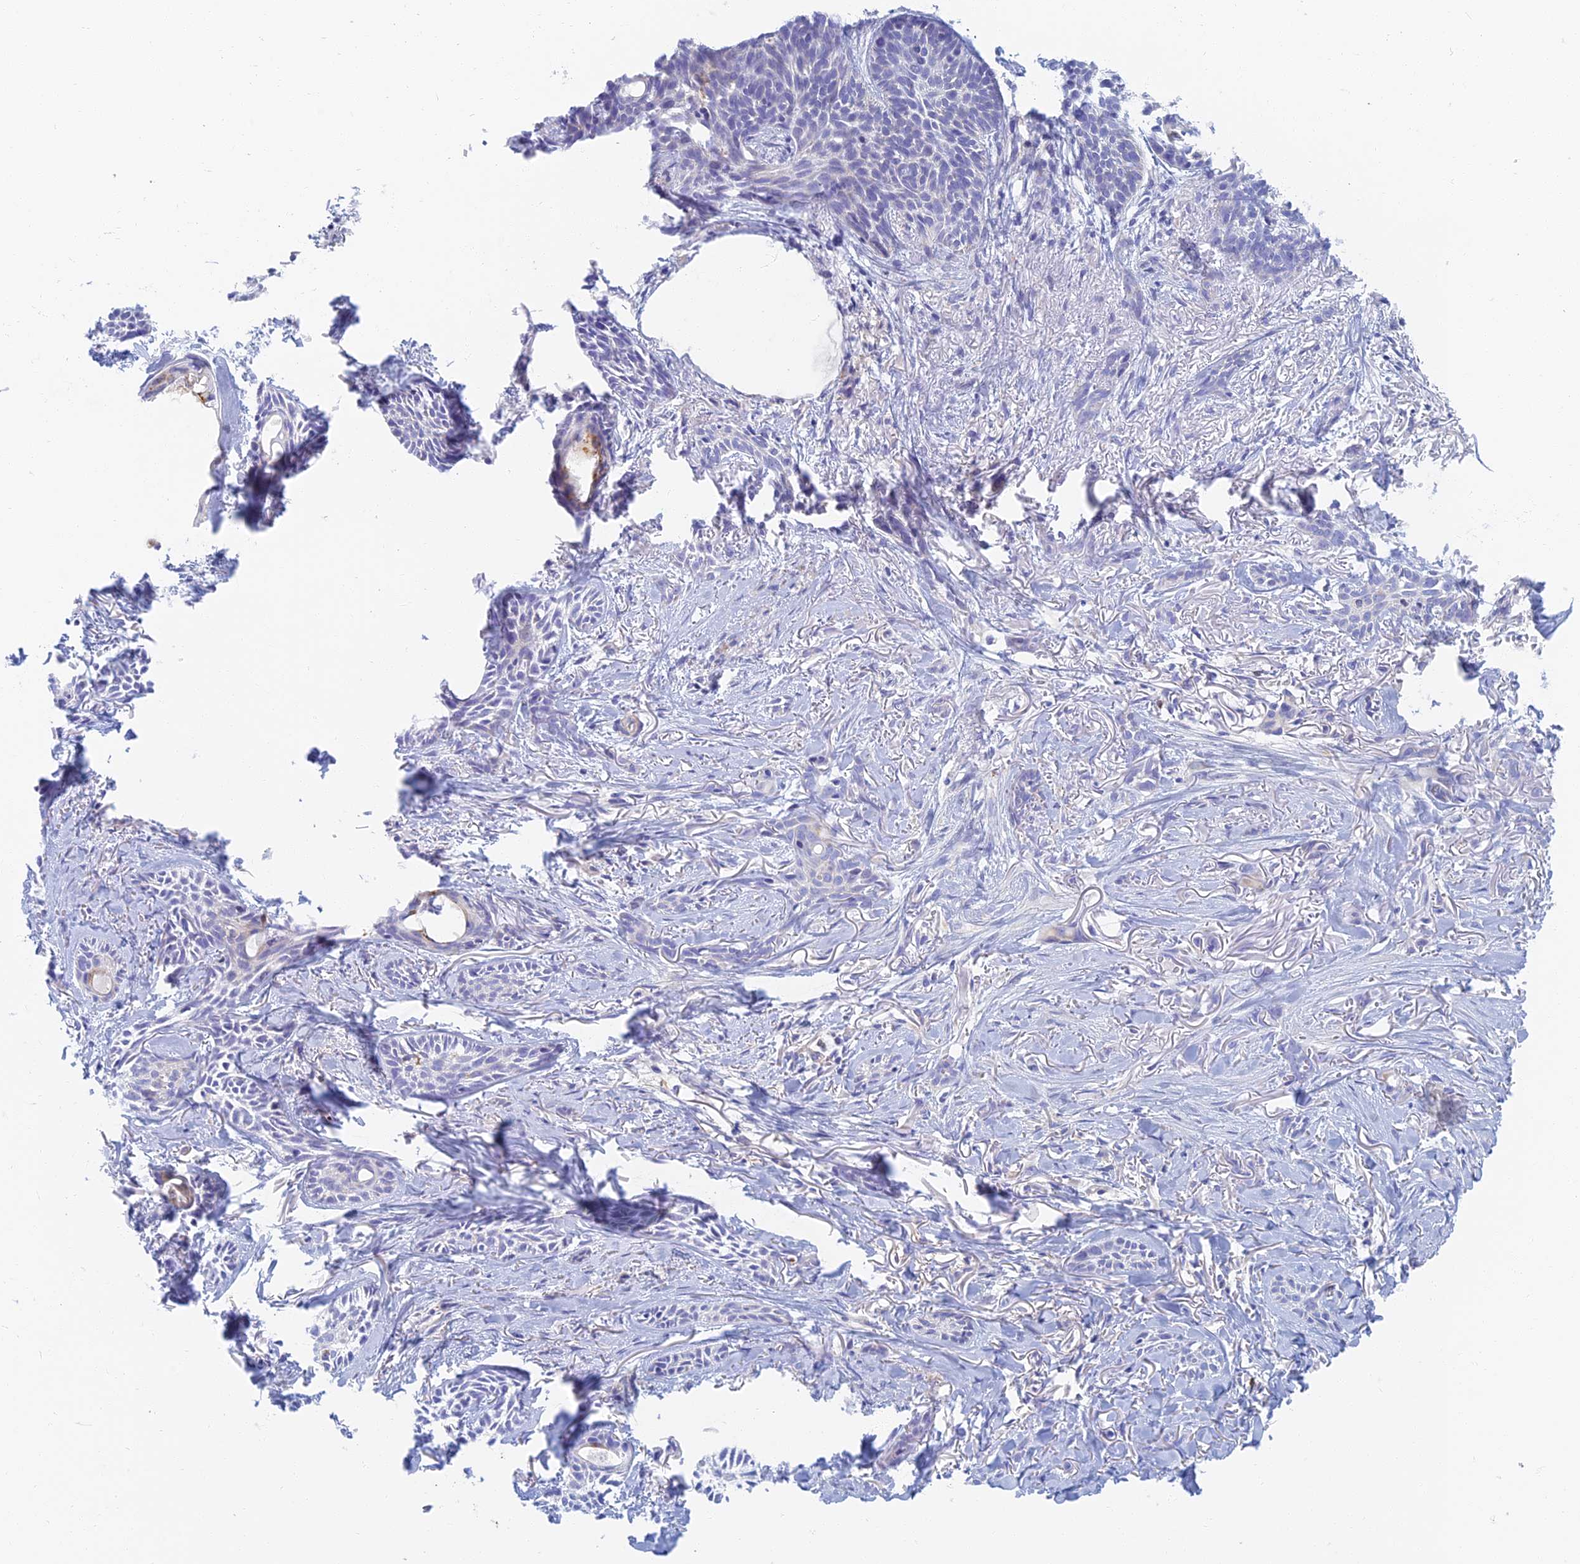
{"staining": {"intensity": "negative", "quantity": "none", "location": "none"}, "tissue": "skin cancer", "cell_type": "Tumor cells", "image_type": "cancer", "snomed": [{"axis": "morphology", "description": "Basal cell carcinoma"}, {"axis": "topography", "description": "Skin"}], "caption": "There is no significant staining in tumor cells of skin basal cell carcinoma. (DAB IHC, high magnification).", "gene": "TMEM44", "patient": {"sex": "female", "age": 59}}